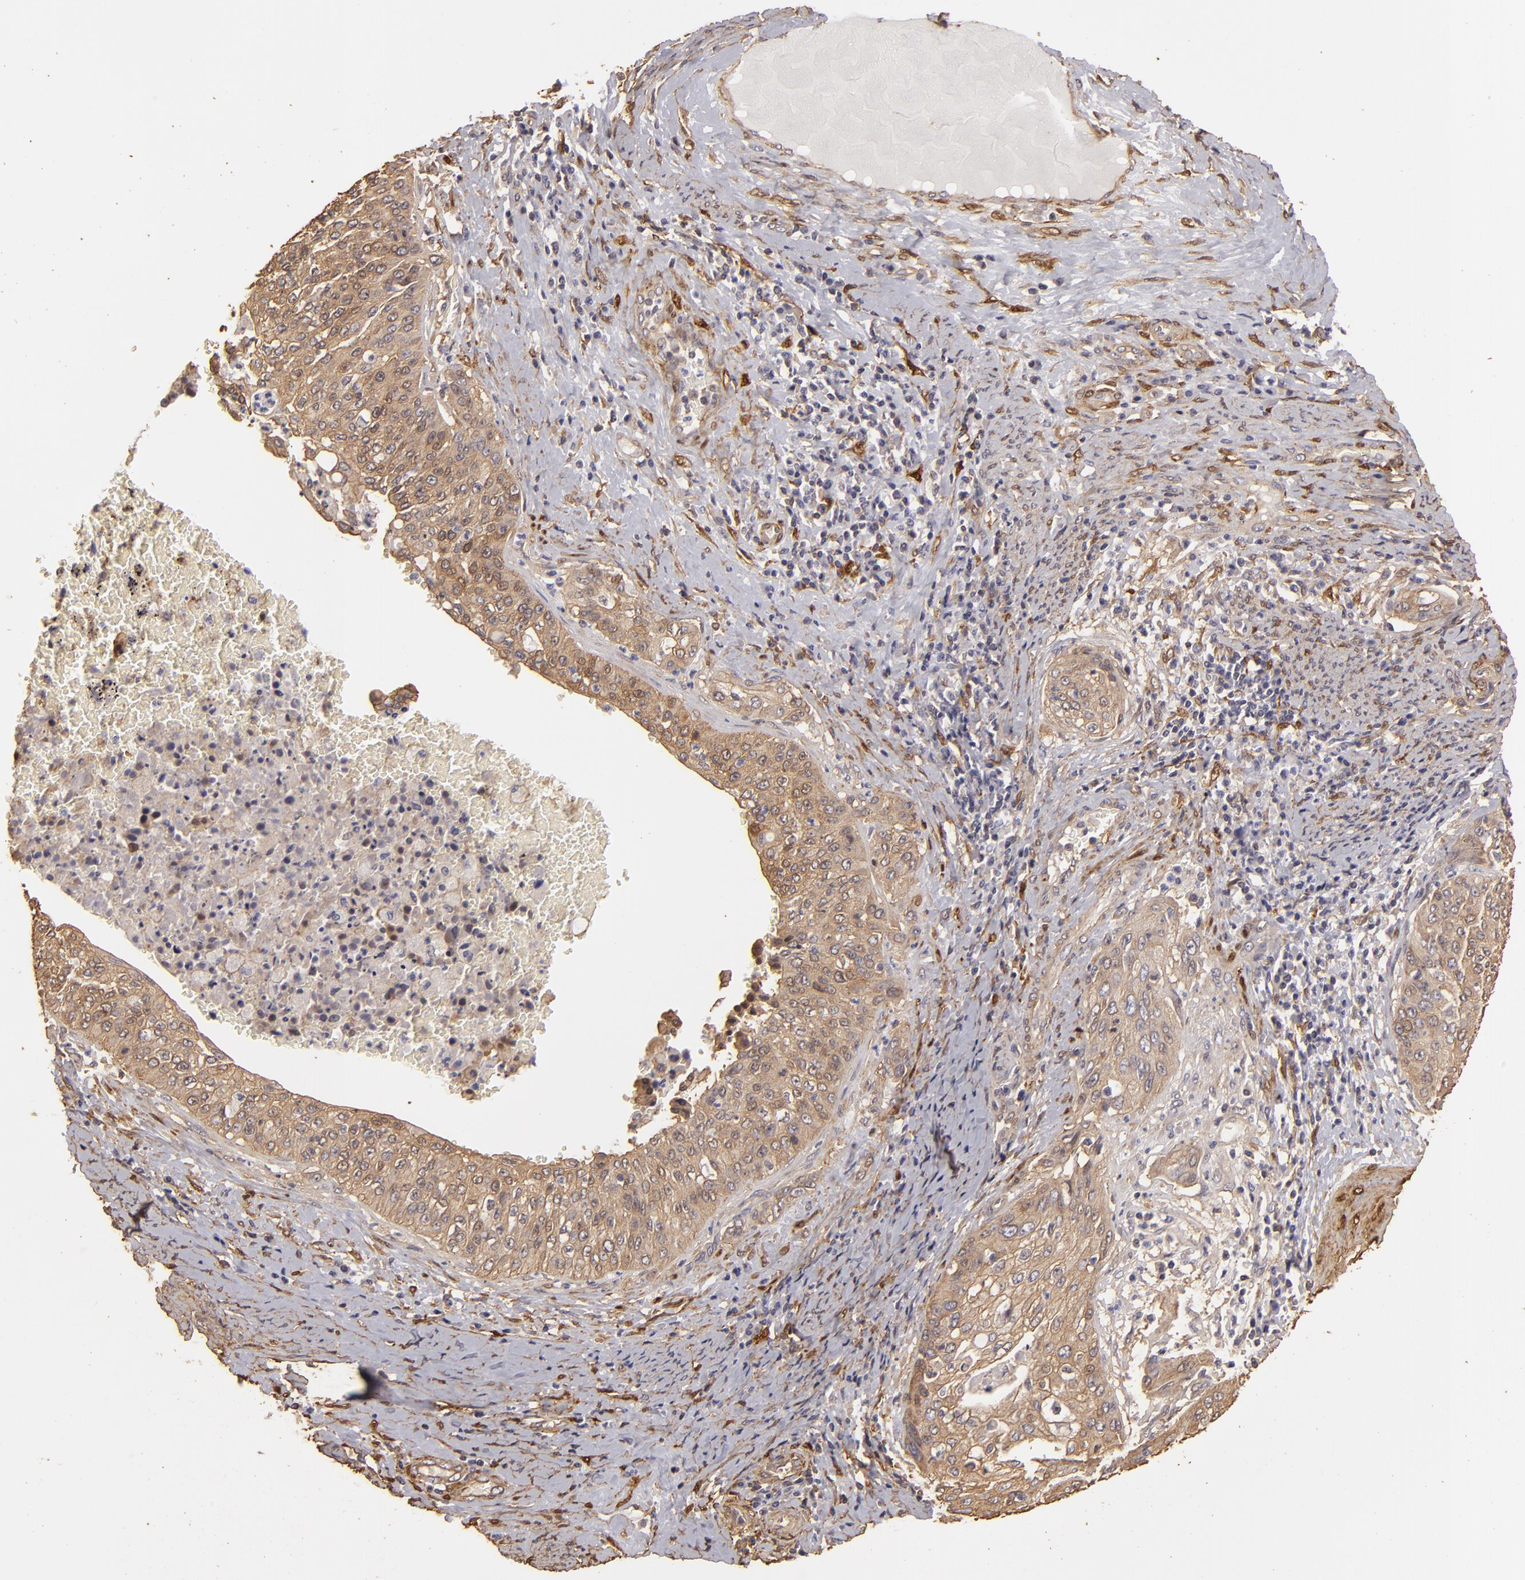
{"staining": {"intensity": "weak", "quantity": ">75%", "location": "cytoplasmic/membranous"}, "tissue": "cervical cancer", "cell_type": "Tumor cells", "image_type": "cancer", "snomed": [{"axis": "morphology", "description": "Squamous cell carcinoma, NOS"}, {"axis": "topography", "description": "Cervix"}], "caption": "The image displays a brown stain indicating the presence of a protein in the cytoplasmic/membranous of tumor cells in cervical squamous cell carcinoma.", "gene": "HSPB6", "patient": {"sex": "female", "age": 41}}